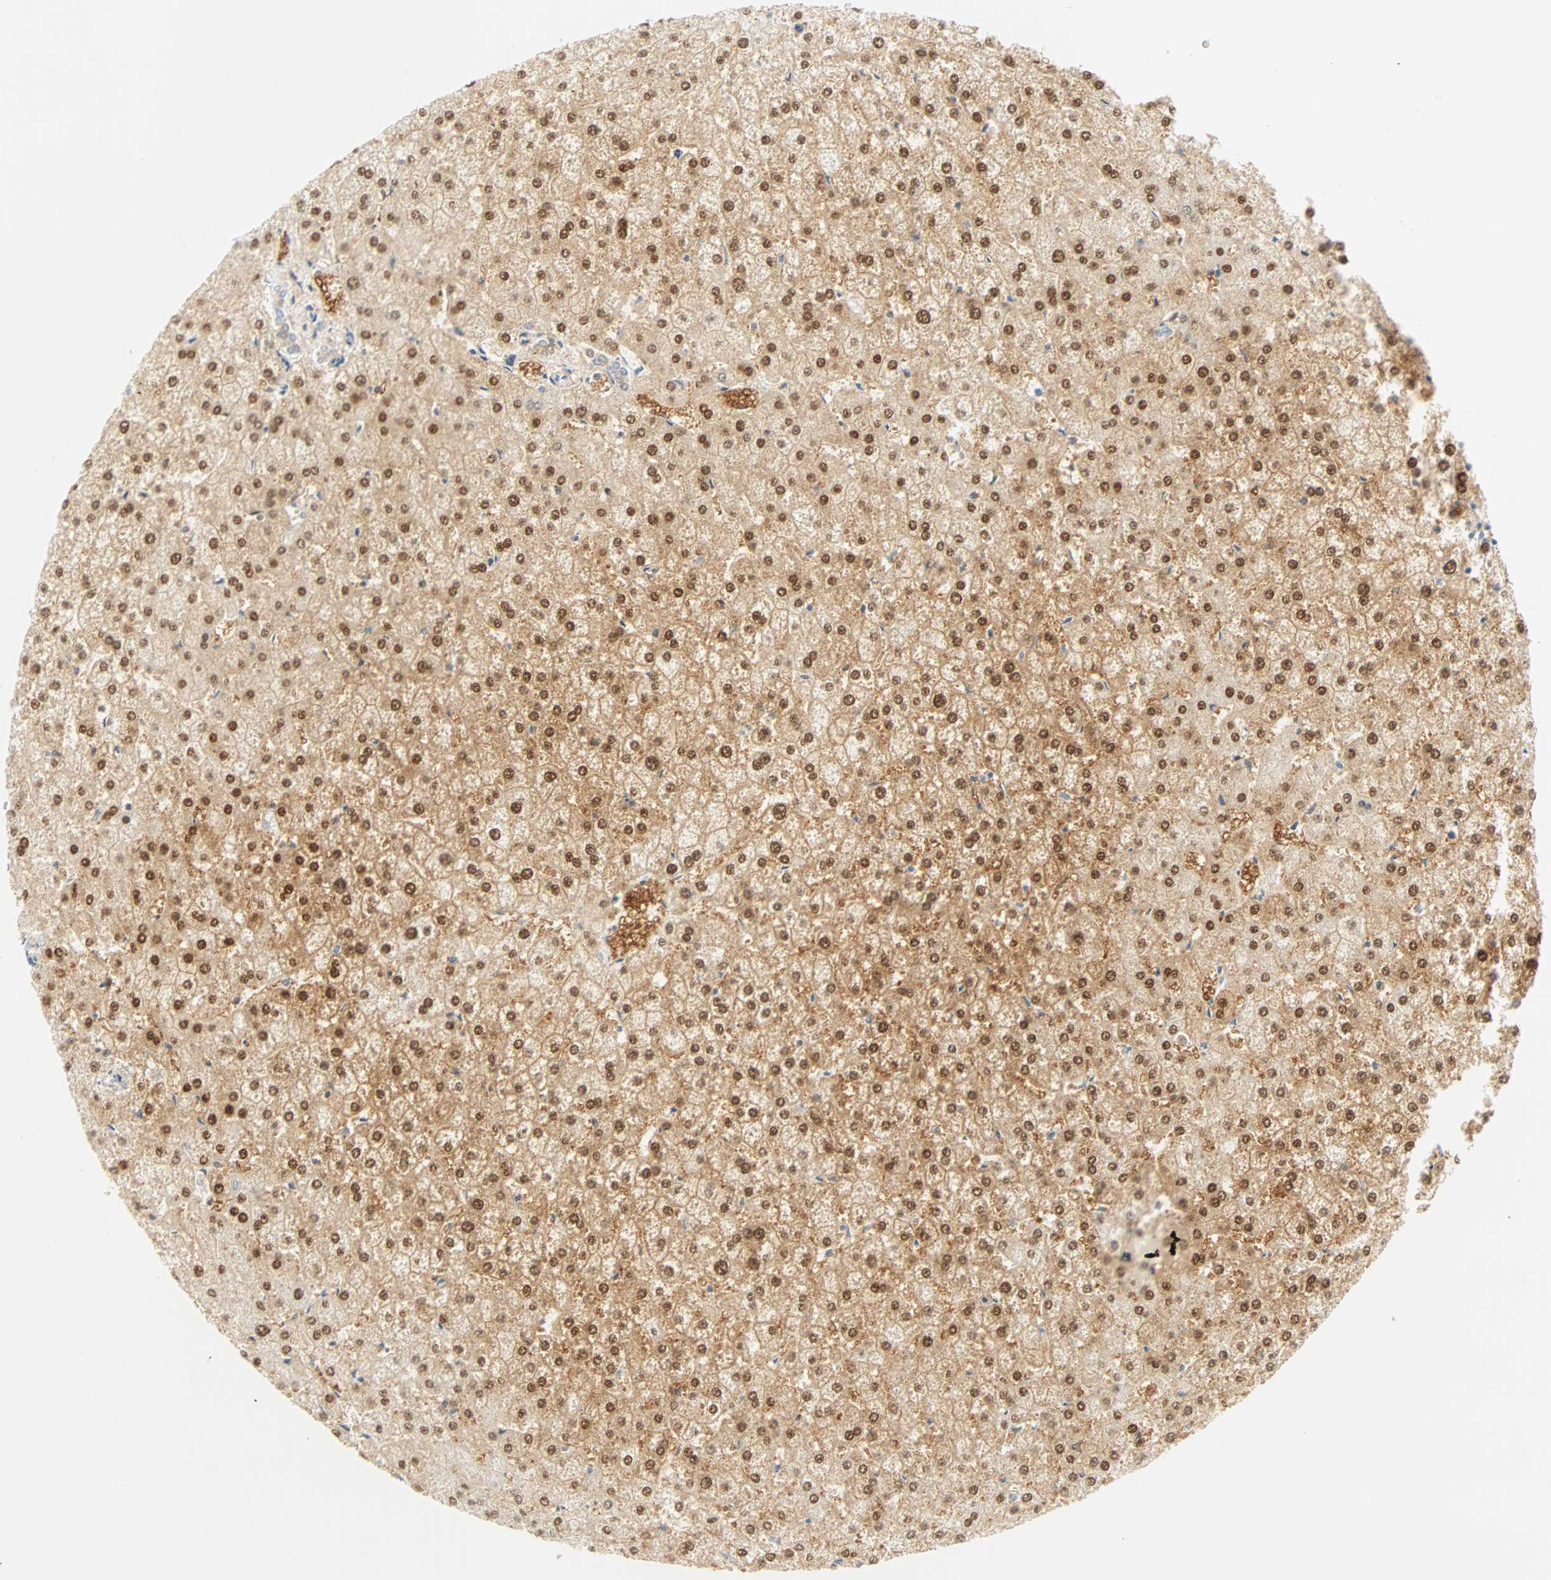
{"staining": {"intensity": "negative", "quantity": "none", "location": "none"}, "tissue": "liver", "cell_type": "Cholangiocytes", "image_type": "normal", "snomed": [{"axis": "morphology", "description": "Normal tissue, NOS"}, {"axis": "topography", "description": "Liver"}], "caption": "Cholangiocytes show no significant protein positivity in normal liver. (DAB immunohistochemistry (IHC), high magnification).", "gene": "SELENBP1", "patient": {"sex": "female", "age": 32}}